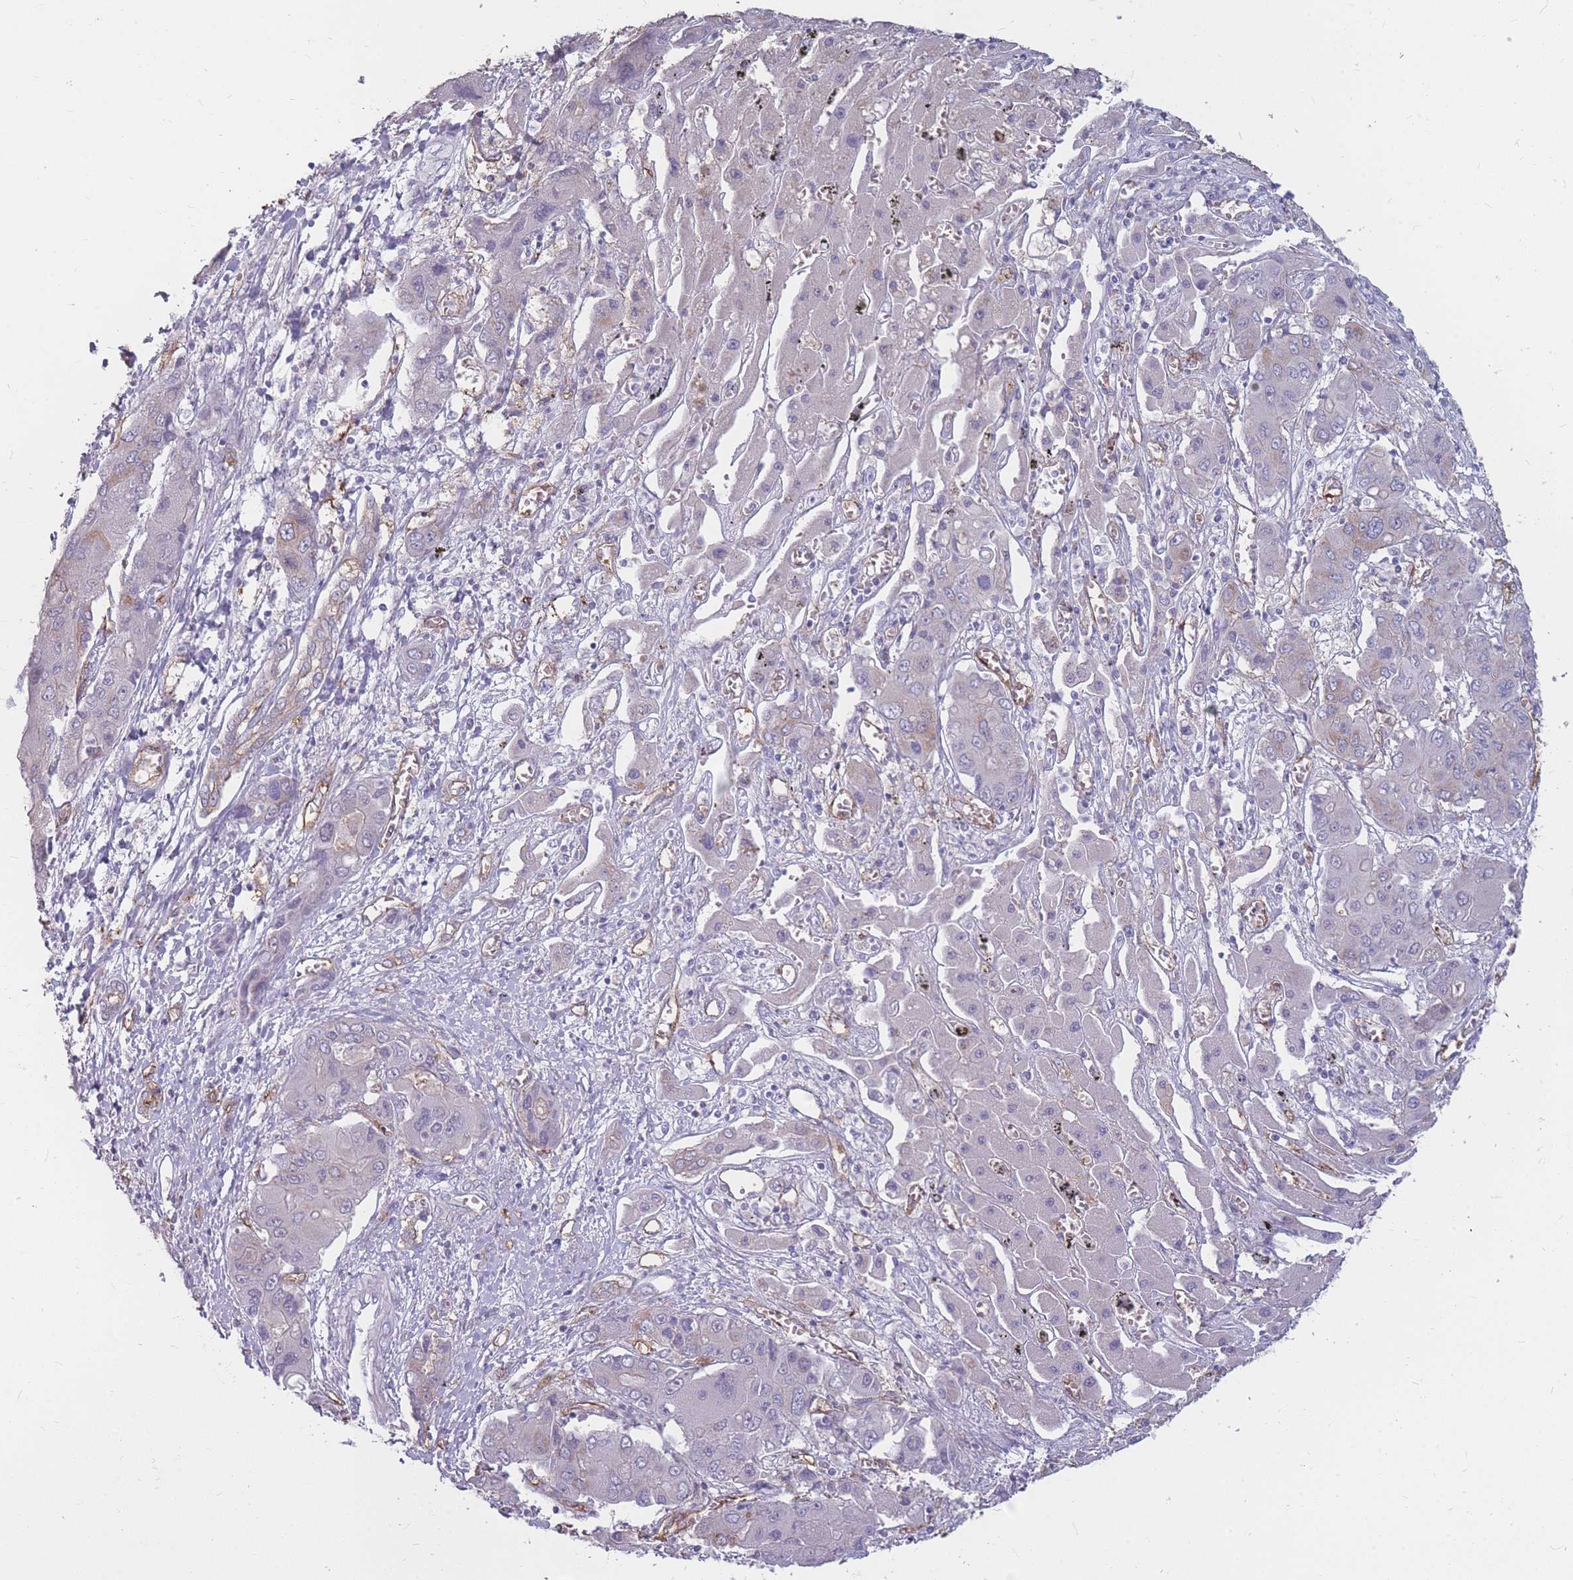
{"staining": {"intensity": "negative", "quantity": "none", "location": "none"}, "tissue": "liver cancer", "cell_type": "Tumor cells", "image_type": "cancer", "snomed": [{"axis": "morphology", "description": "Cholangiocarcinoma"}, {"axis": "topography", "description": "Liver"}], "caption": "An immunohistochemistry (IHC) micrograph of cholangiocarcinoma (liver) is shown. There is no staining in tumor cells of cholangiocarcinoma (liver).", "gene": "GNA11", "patient": {"sex": "male", "age": 67}}